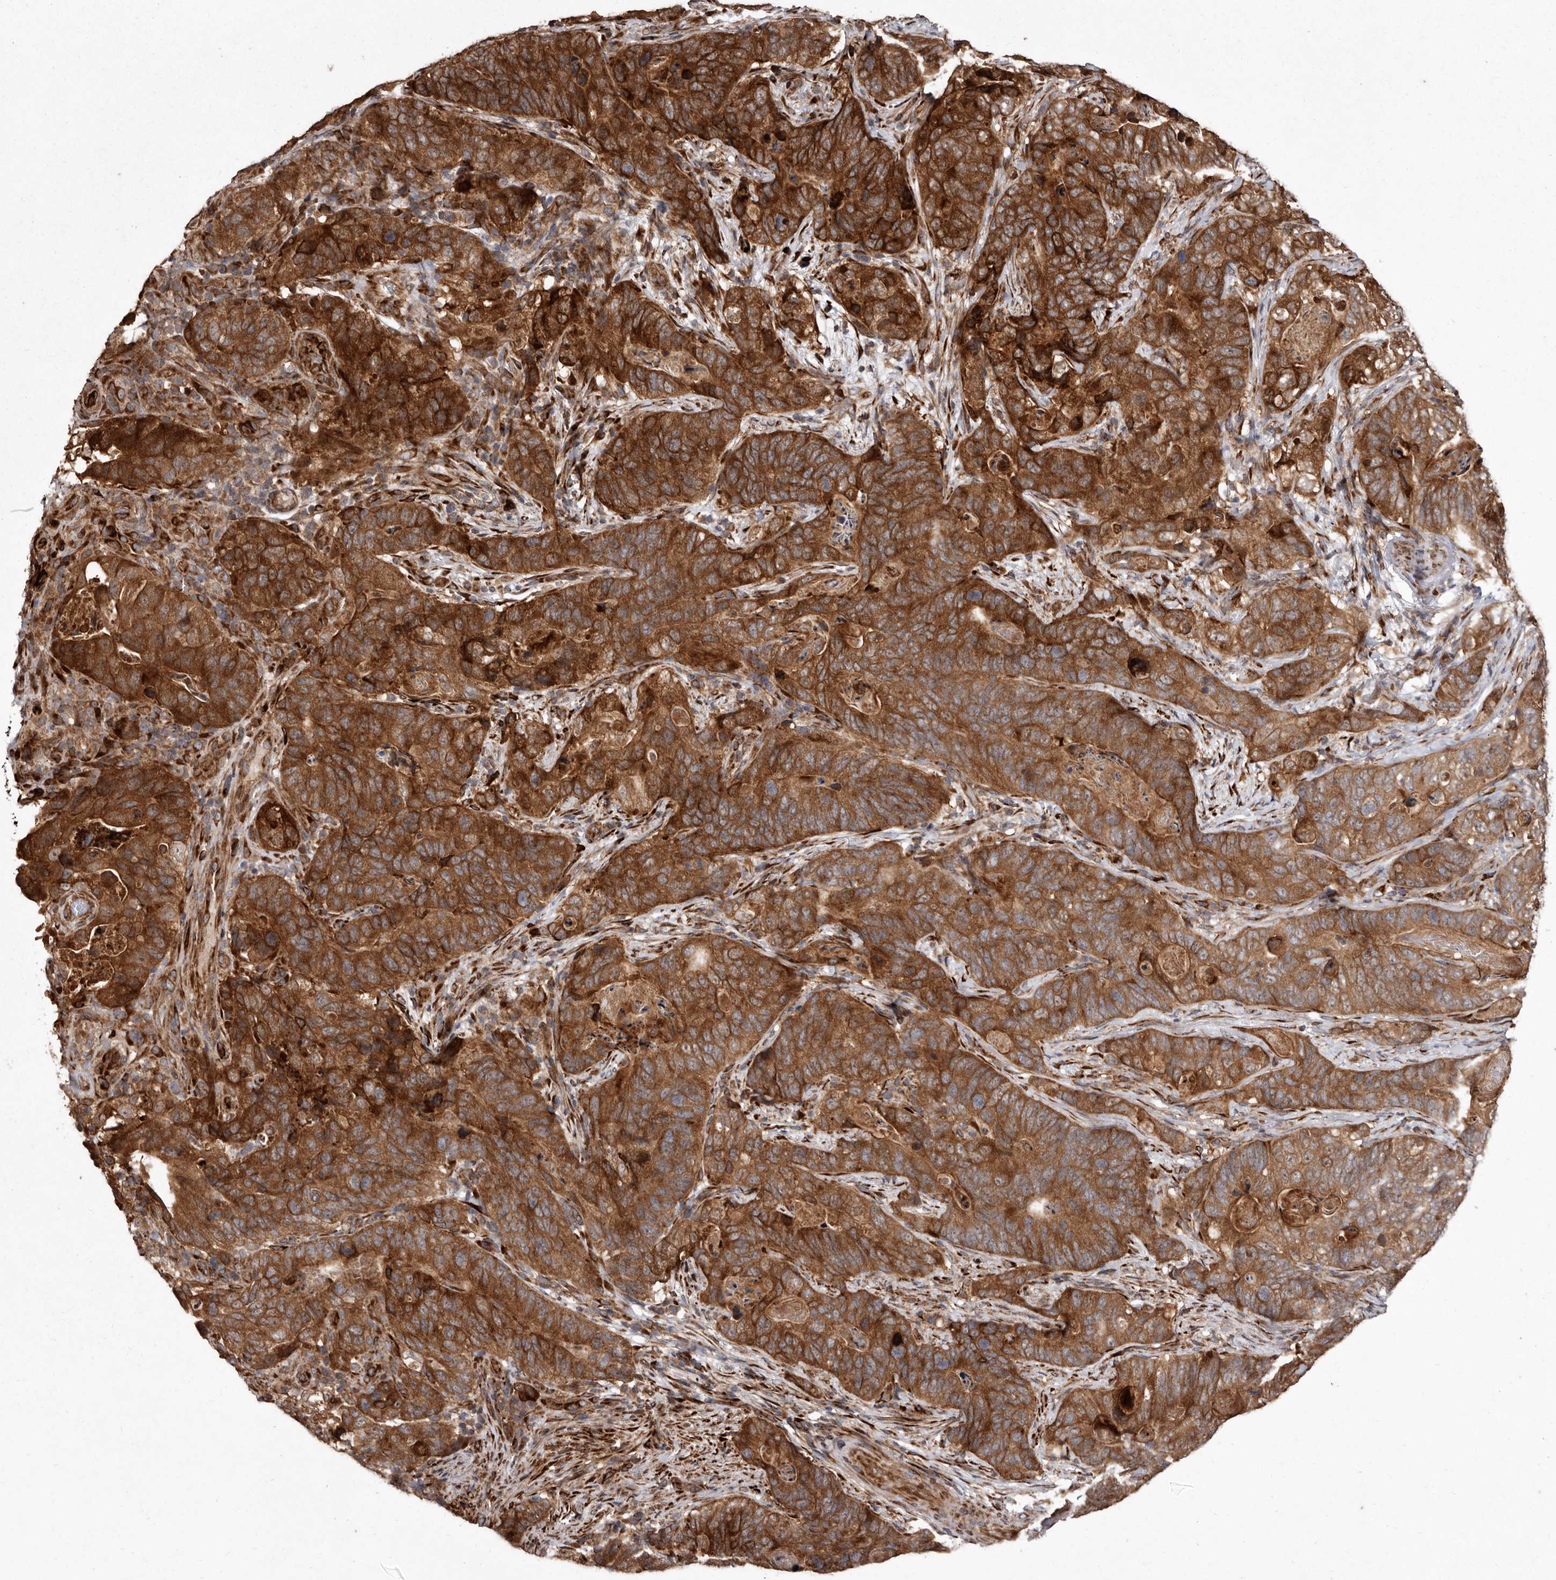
{"staining": {"intensity": "strong", "quantity": ">75%", "location": "cytoplasmic/membranous"}, "tissue": "stomach cancer", "cell_type": "Tumor cells", "image_type": "cancer", "snomed": [{"axis": "morphology", "description": "Normal tissue, NOS"}, {"axis": "morphology", "description": "Adenocarcinoma, NOS"}, {"axis": "topography", "description": "Stomach"}], "caption": "Tumor cells exhibit high levels of strong cytoplasmic/membranous staining in about >75% of cells in stomach cancer (adenocarcinoma). (DAB (3,3'-diaminobenzidine) IHC with brightfield microscopy, high magnification).", "gene": "FLAD1", "patient": {"sex": "female", "age": 89}}